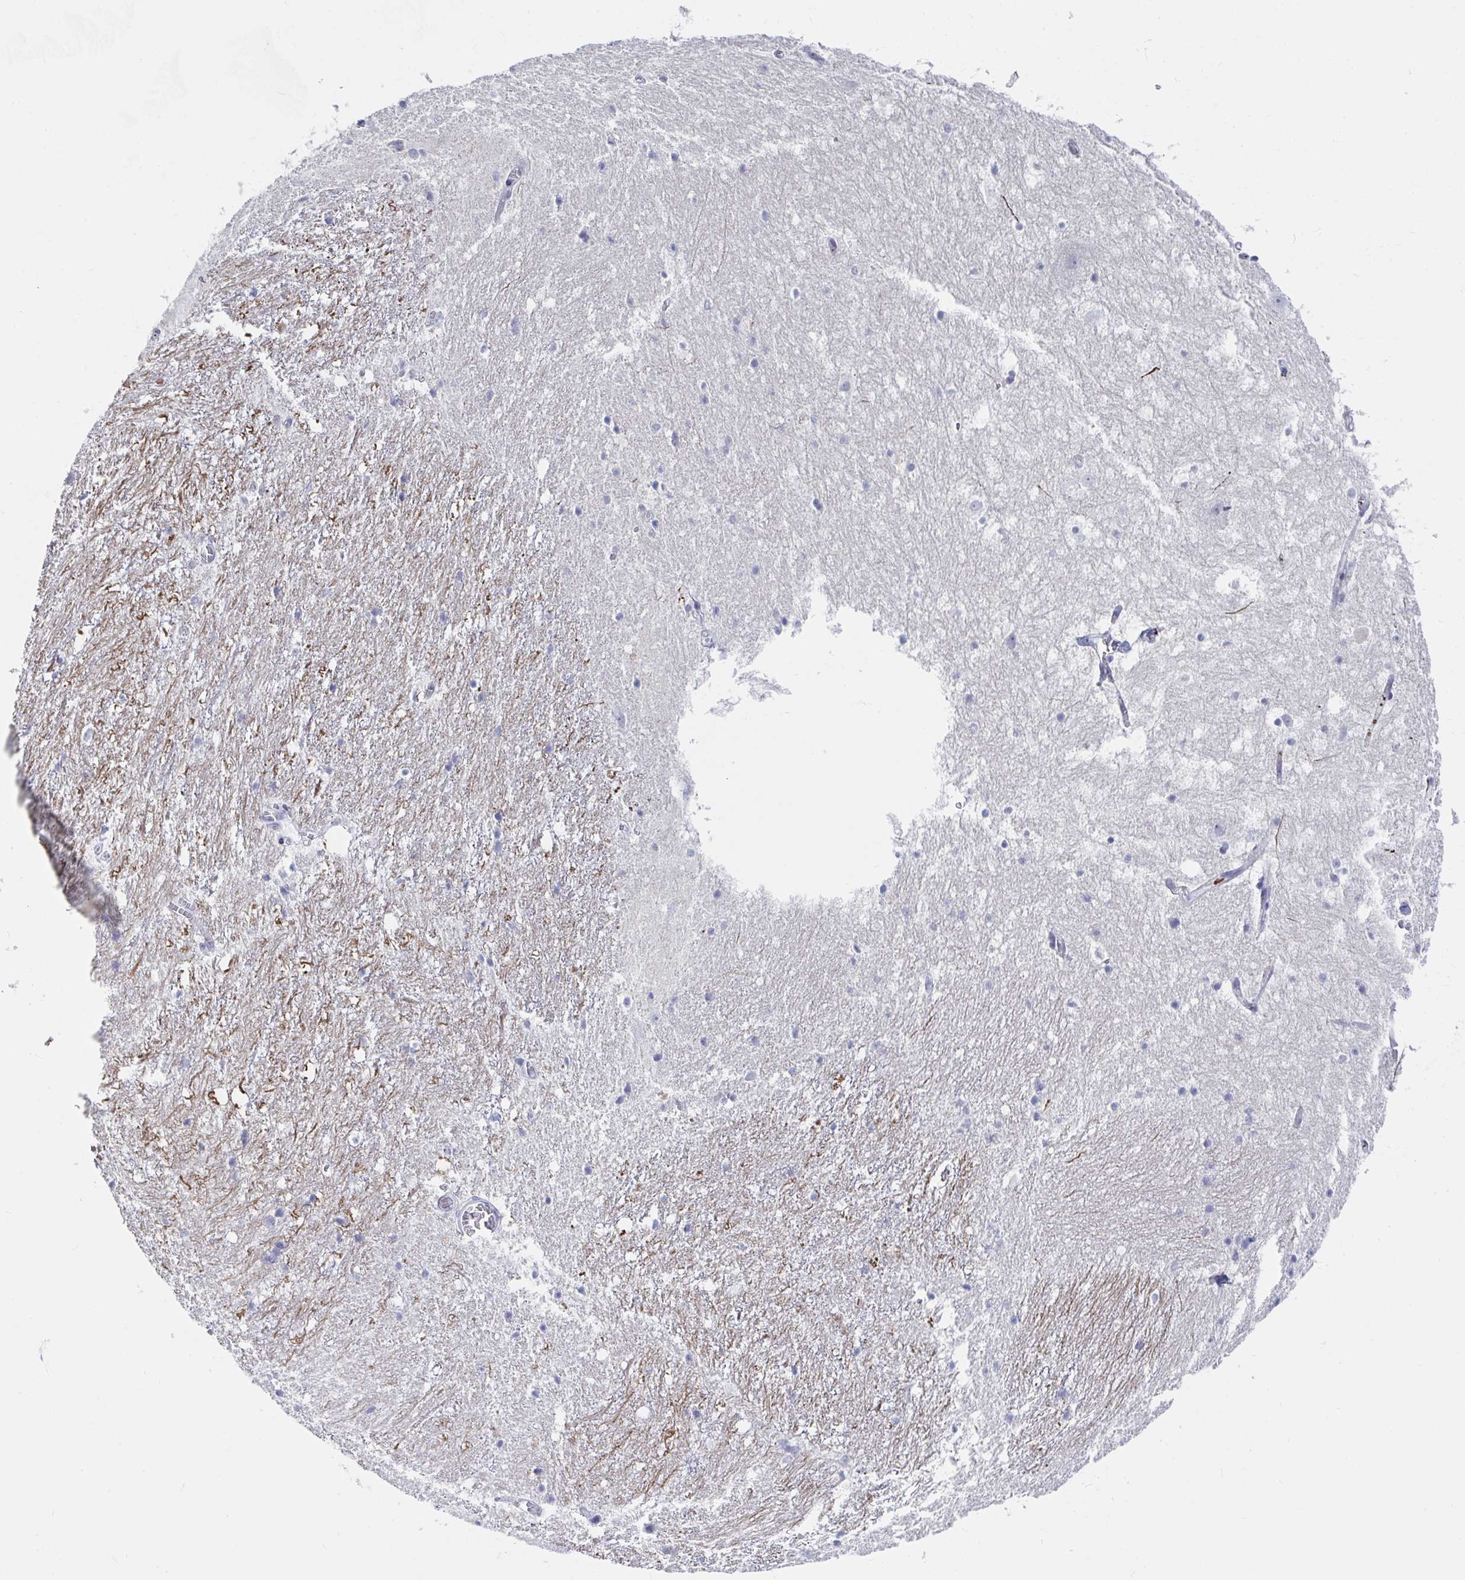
{"staining": {"intensity": "negative", "quantity": "none", "location": "none"}, "tissue": "hippocampus", "cell_type": "Glial cells", "image_type": "normal", "snomed": [{"axis": "morphology", "description": "Normal tissue, NOS"}, {"axis": "topography", "description": "Hippocampus"}], "caption": "DAB immunohistochemical staining of normal hippocampus exhibits no significant staining in glial cells.", "gene": "DAOA", "patient": {"sex": "female", "age": 52}}